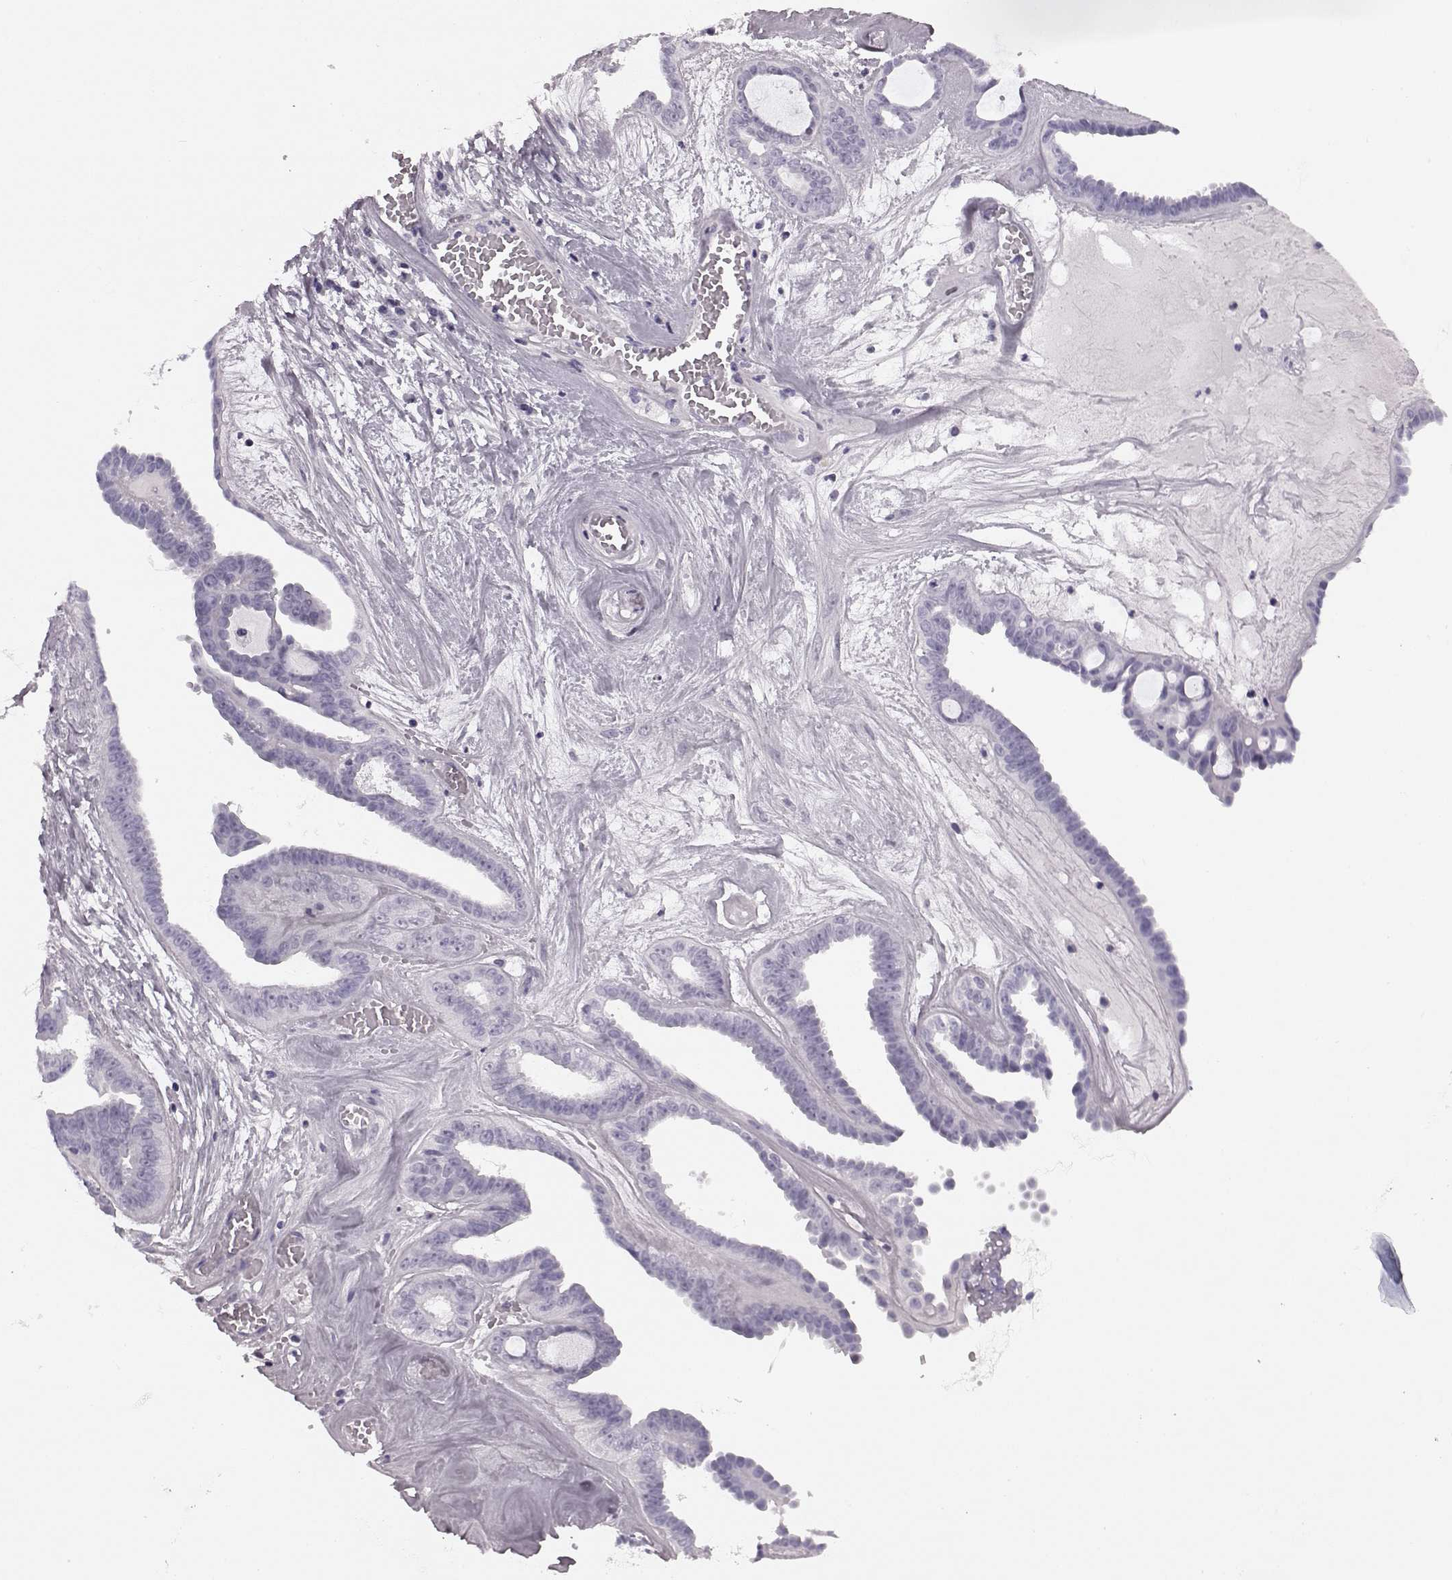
{"staining": {"intensity": "negative", "quantity": "none", "location": "none"}, "tissue": "ovarian cancer", "cell_type": "Tumor cells", "image_type": "cancer", "snomed": [{"axis": "morphology", "description": "Cystadenocarcinoma, serous, NOS"}, {"axis": "topography", "description": "Ovary"}], "caption": "DAB immunohistochemical staining of human serous cystadenocarcinoma (ovarian) reveals no significant expression in tumor cells.", "gene": "AIPL1", "patient": {"sex": "female", "age": 71}}